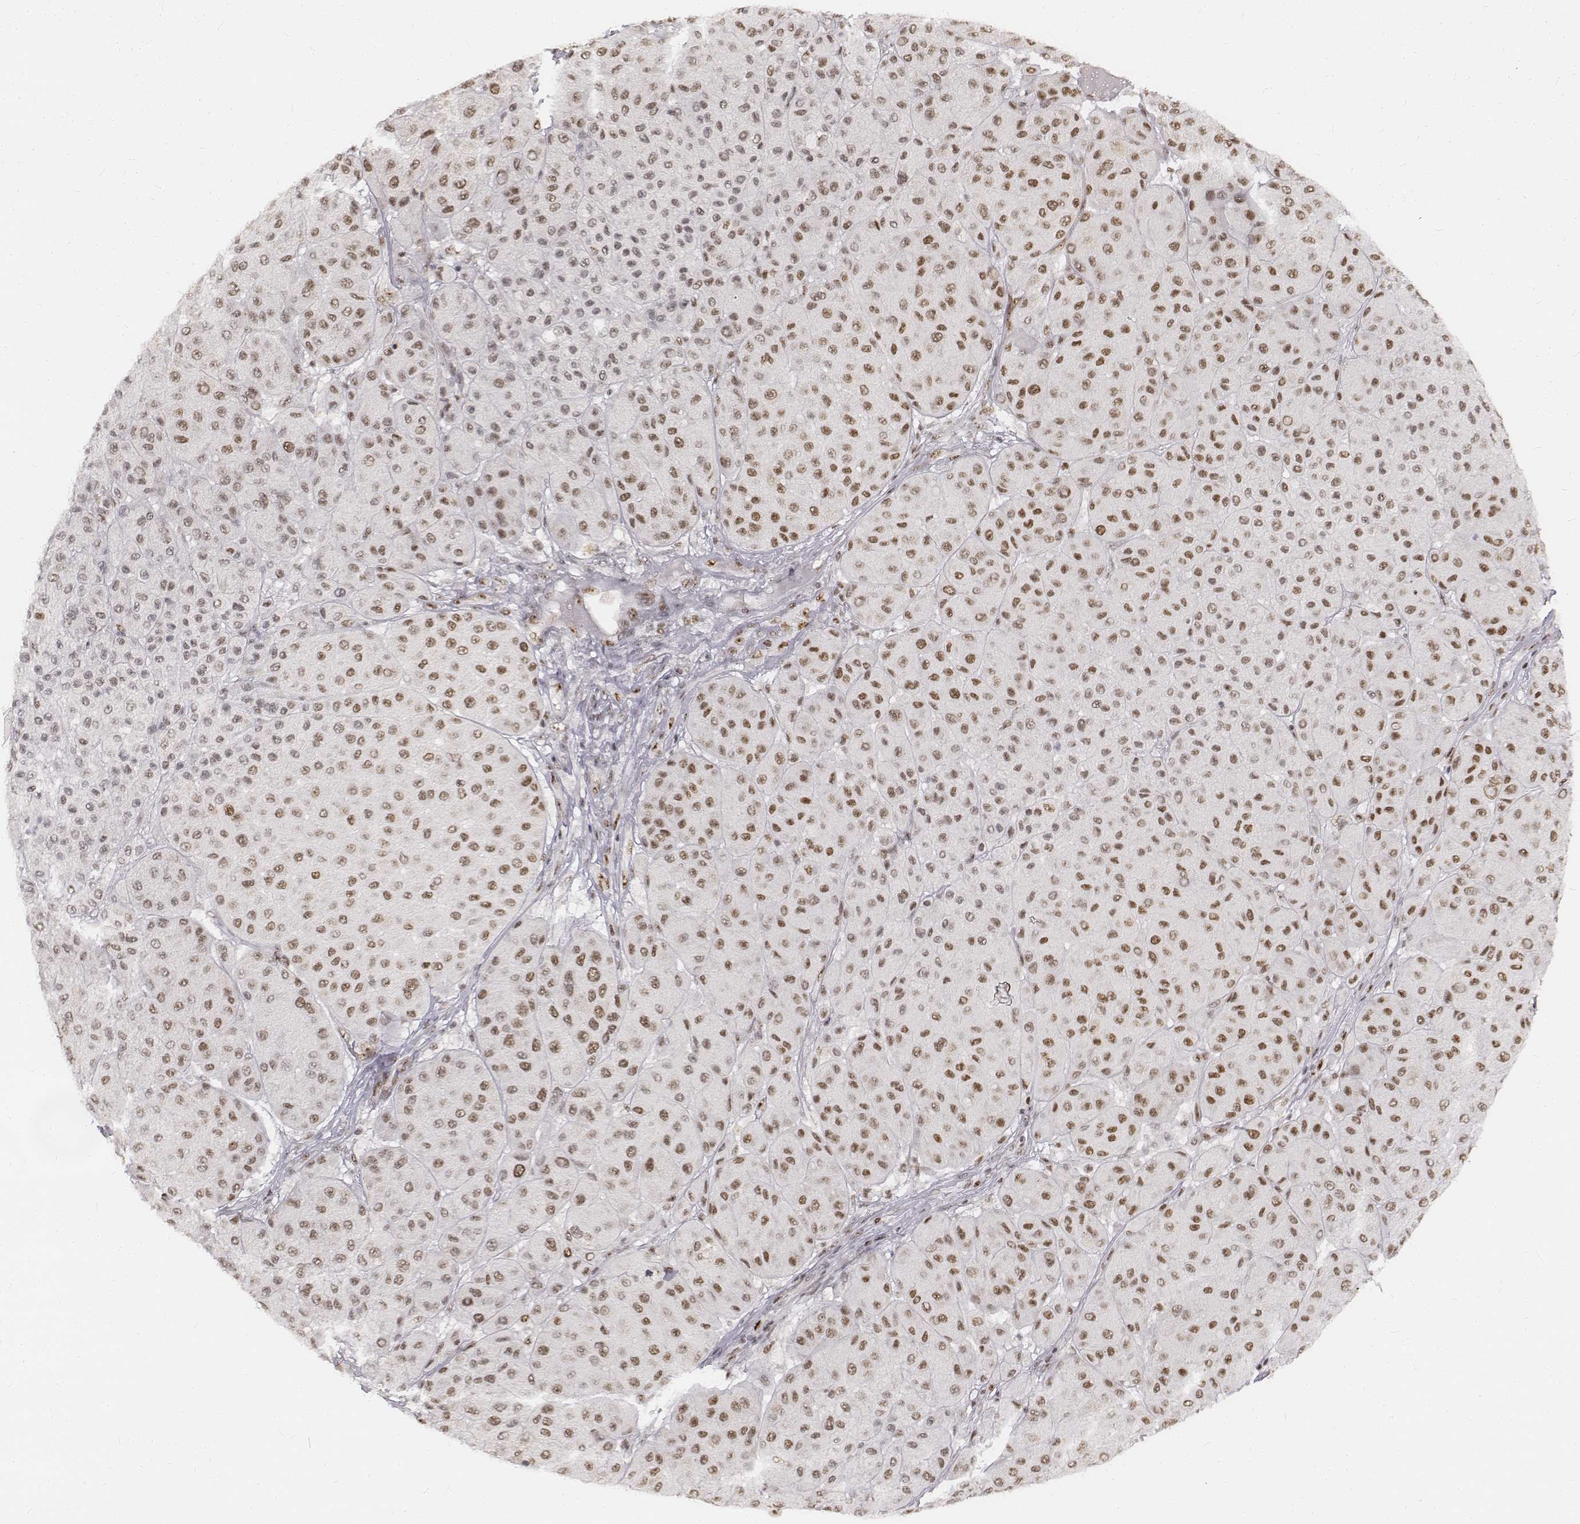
{"staining": {"intensity": "moderate", "quantity": ">75%", "location": "nuclear"}, "tissue": "melanoma", "cell_type": "Tumor cells", "image_type": "cancer", "snomed": [{"axis": "morphology", "description": "Malignant melanoma, Metastatic site"}, {"axis": "topography", "description": "Smooth muscle"}], "caption": "A brown stain labels moderate nuclear staining of a protein in melanoma tumor cells.", "gene": "PHF6", "patient": {"sex": "male", "age": 41}}